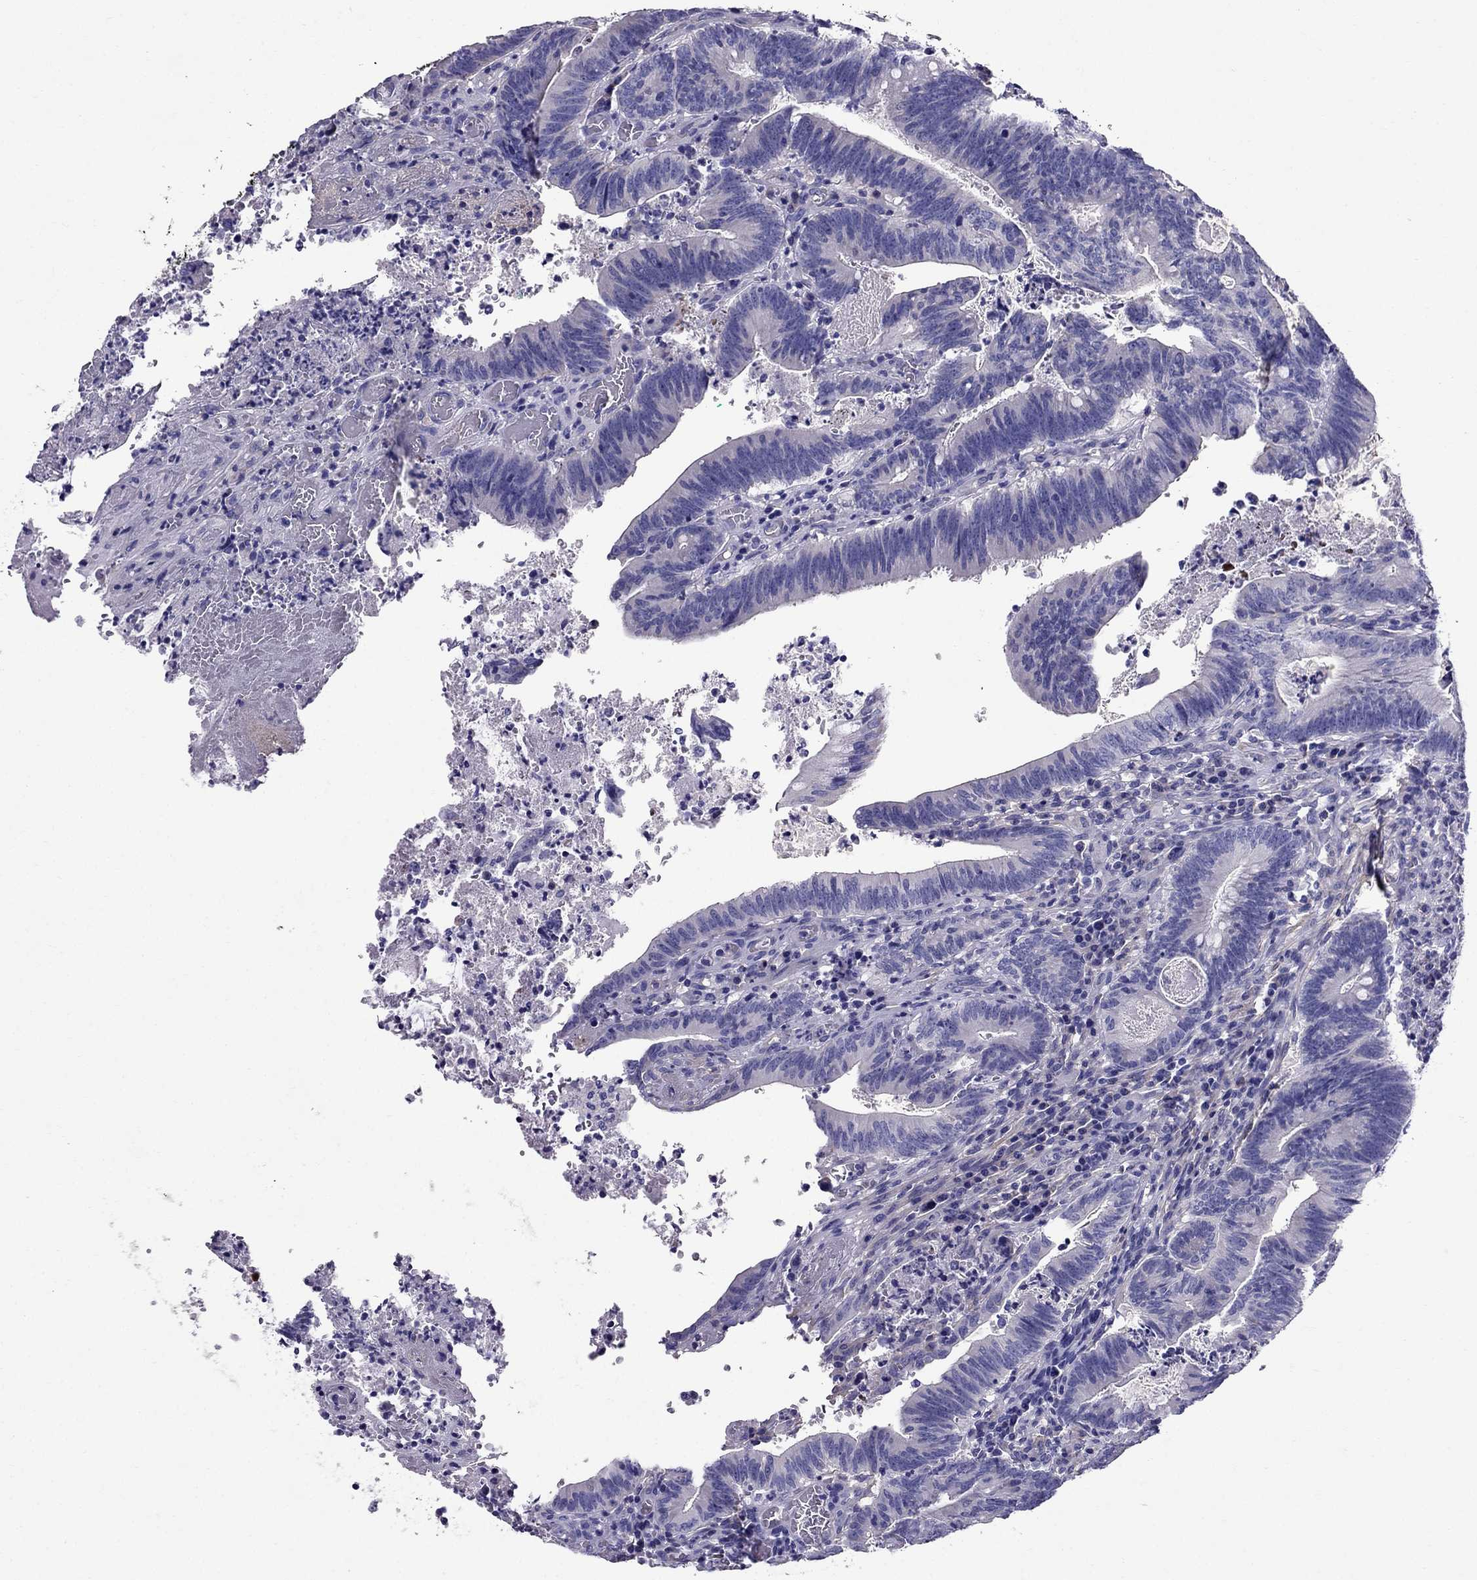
{"staining": {"intensity": "negative", "quantity": "none", "location": "none"}, "tissue": "colorectal cancer", "cell_type": "Tumor cells", "image_type": "cancer", "snomed": [{"axis": "morphology", "description": "Adenocarcinoma, NOS"}, {"axis": "topography", "description": "Colon"}], "caption": "Tumor cells show no significant positivity in colorectal adenocarcinoma.", "gene": "GPR50", "patient": {"sex": "female", "age": 70}}